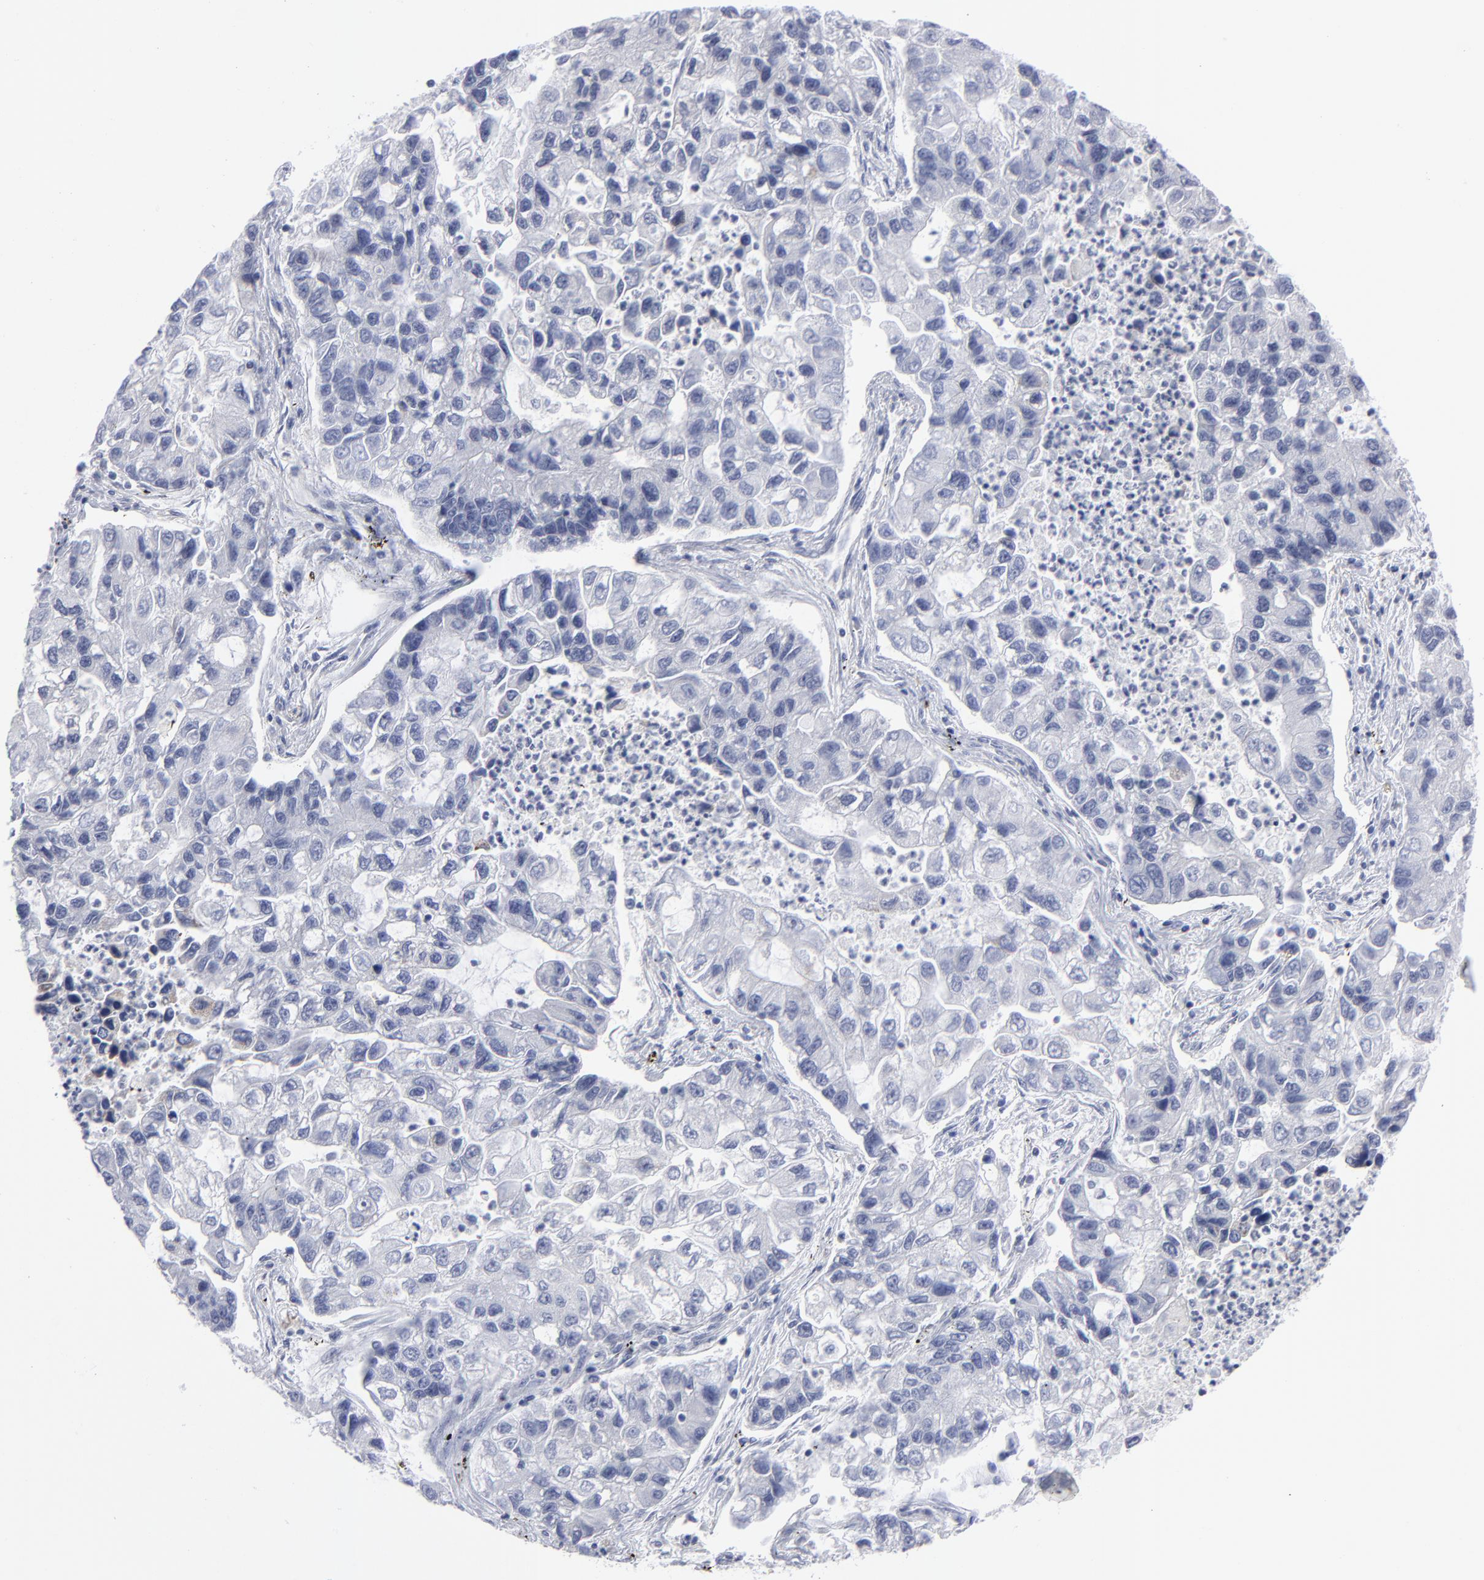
{"staining": {"intensity": "negative", "quantity": "none", "location": "none"}, "tissue": "lung cancer", "cell_type": "Tumor cells", "image_type": "cancer", "snomed": [{"axis": "morphology", "description": "Adenocarcinoma, NOS"}, {"axis": "topography", "description": "Lung"}], "caption": "Photomicrograph shows no protein expression in tumor cells of lung cancer tissue.", "gene": "SP2", "patient": {"sex": "female", "age": 51}}